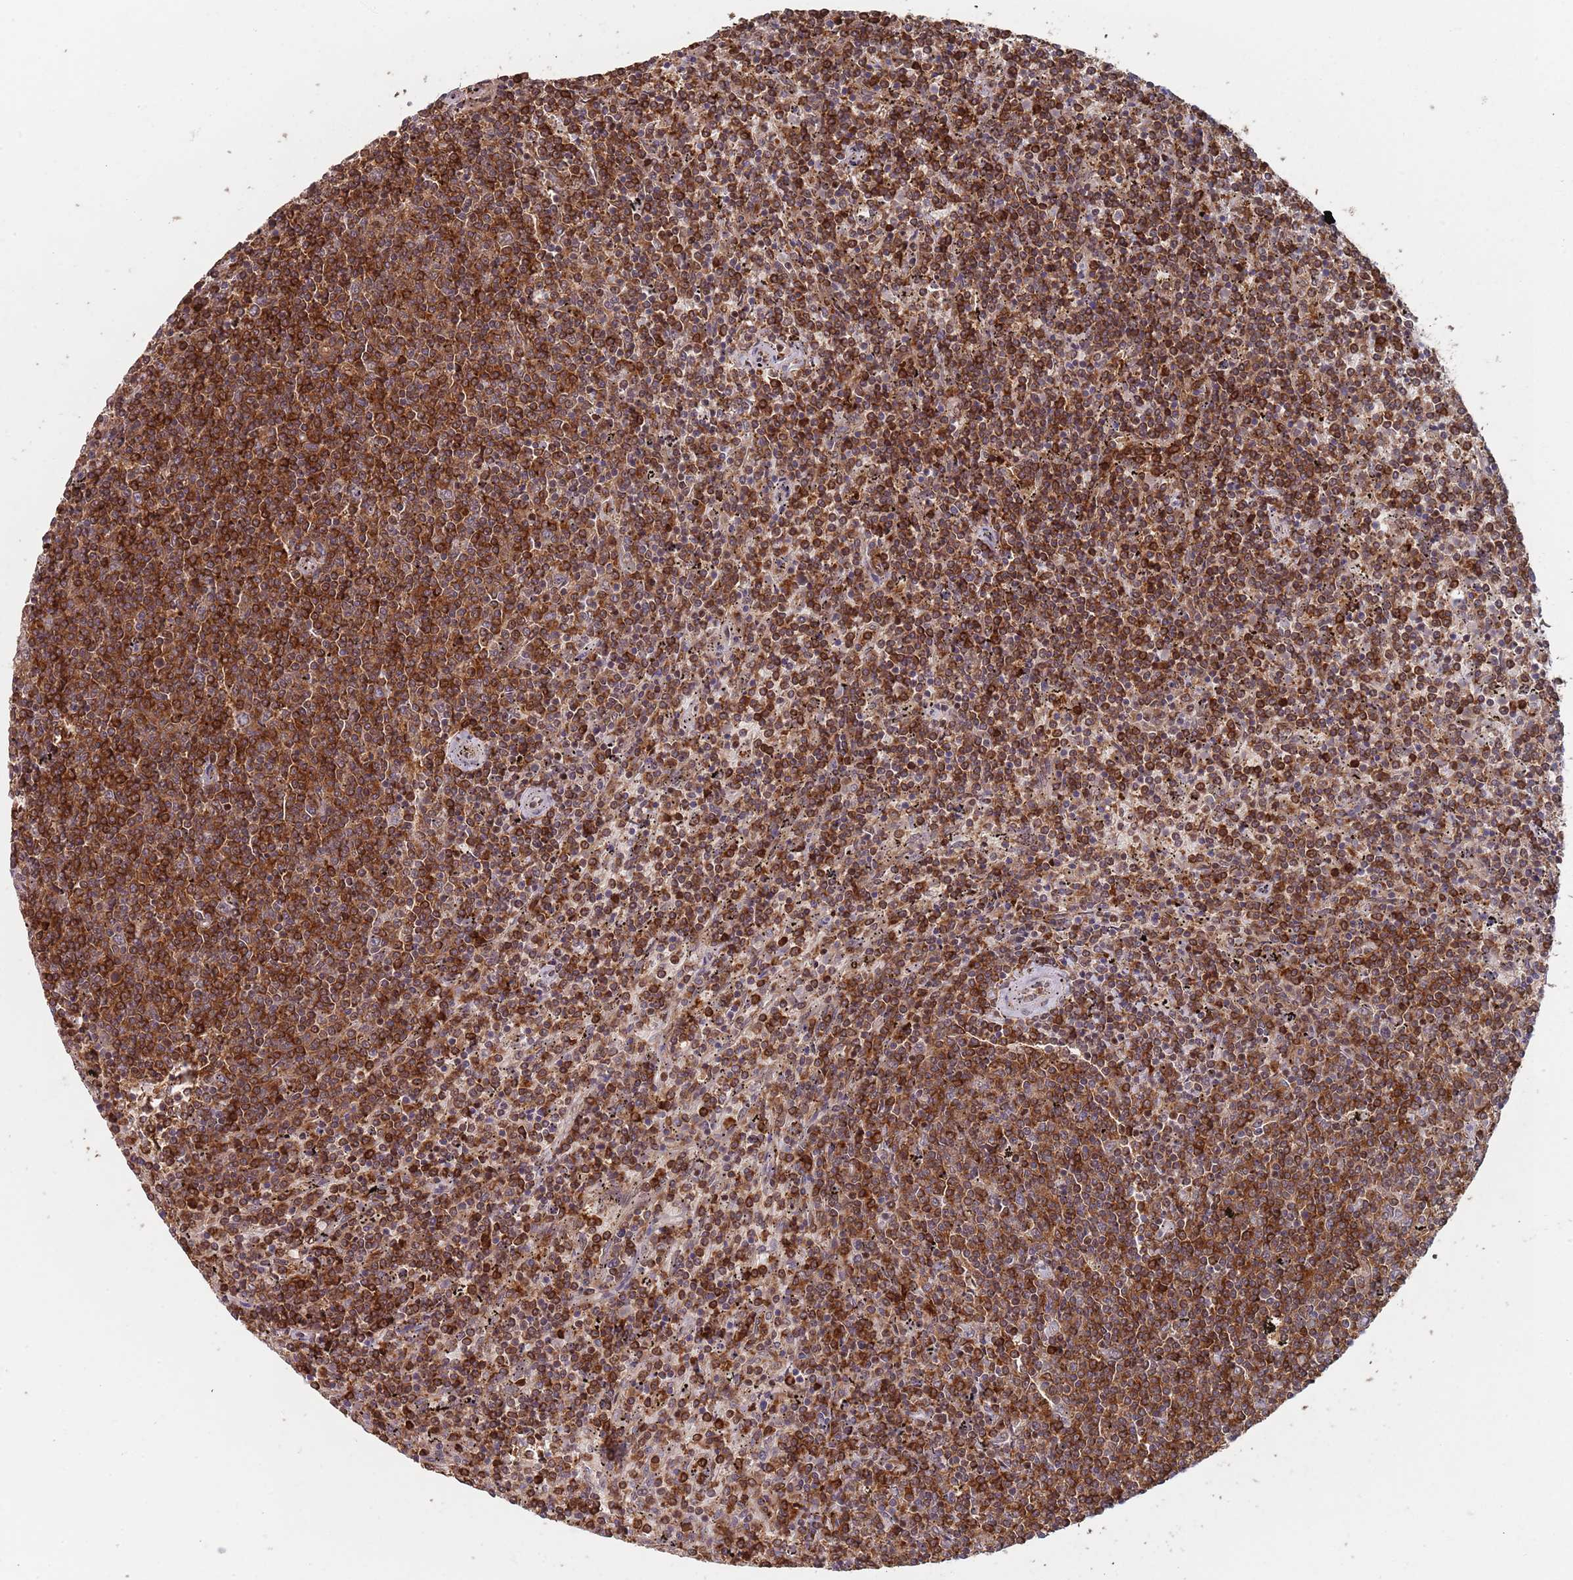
{"staining": {"intensity": "moderate", "quantity": ">75%", "location": "cytoplasmic/membranous"}, "tissue": "lymphoma", "cell_type": "Tumor cells", "image_type": "cancer", "snomed": [{"axis": "morphology", "description": "Malignant lymphoma, non-Hodgkin's type, Low grade"}, {"axis": "topography", "description": "Spleen"}], "caption": "The immunohistochemical stain highlights moderate cytoplasmic/membranous expression in tumor cells of lymphoma tissue. (DAB IHC with brightfield microscopy, high magnification).", "gene": "GDI2", "patient": {"sex": "female", "age": 50}}